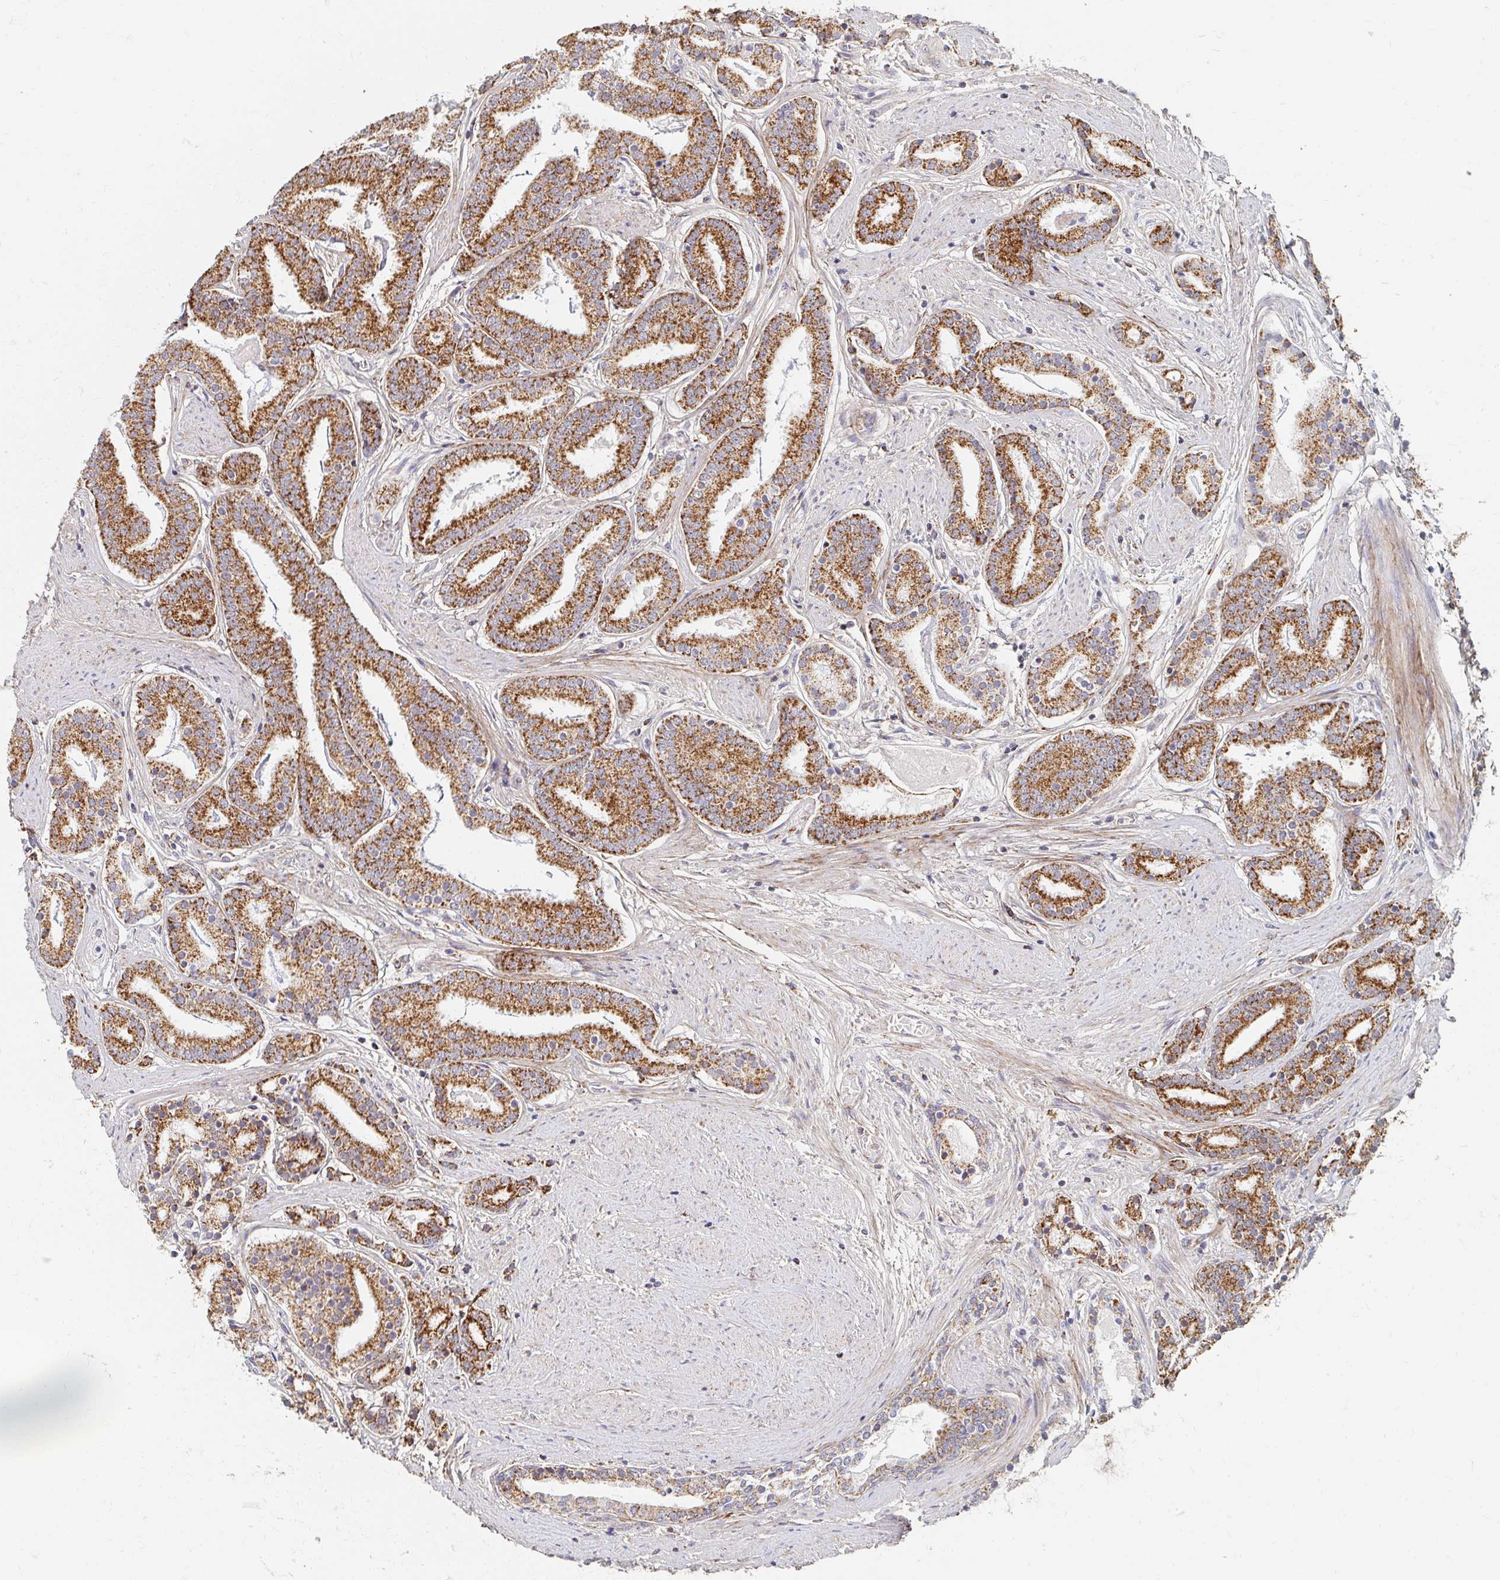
{"staining": {"intensity": "strong", "quantity": ">75%", "location": "cytoplasmic/membranous"}, "tissue": "prostate cancer", "cell_type": "Tumor cells", "image_type": "cancer", "snomed": [{"axis": "morphology", "description": "Adenocarcinoma, High grade"}, {"axis": "topography", "description": "Prostate"}], "caption": "There is high levels of strong cytoplasmic/membranous positivity in tumor cells of adenocarcinoma (high-grade) (prostate), as demonstrated by immunohistochemical staining (brown color).", "gene": "MAVS", "patient": {"sex": "male", "age": 63}}